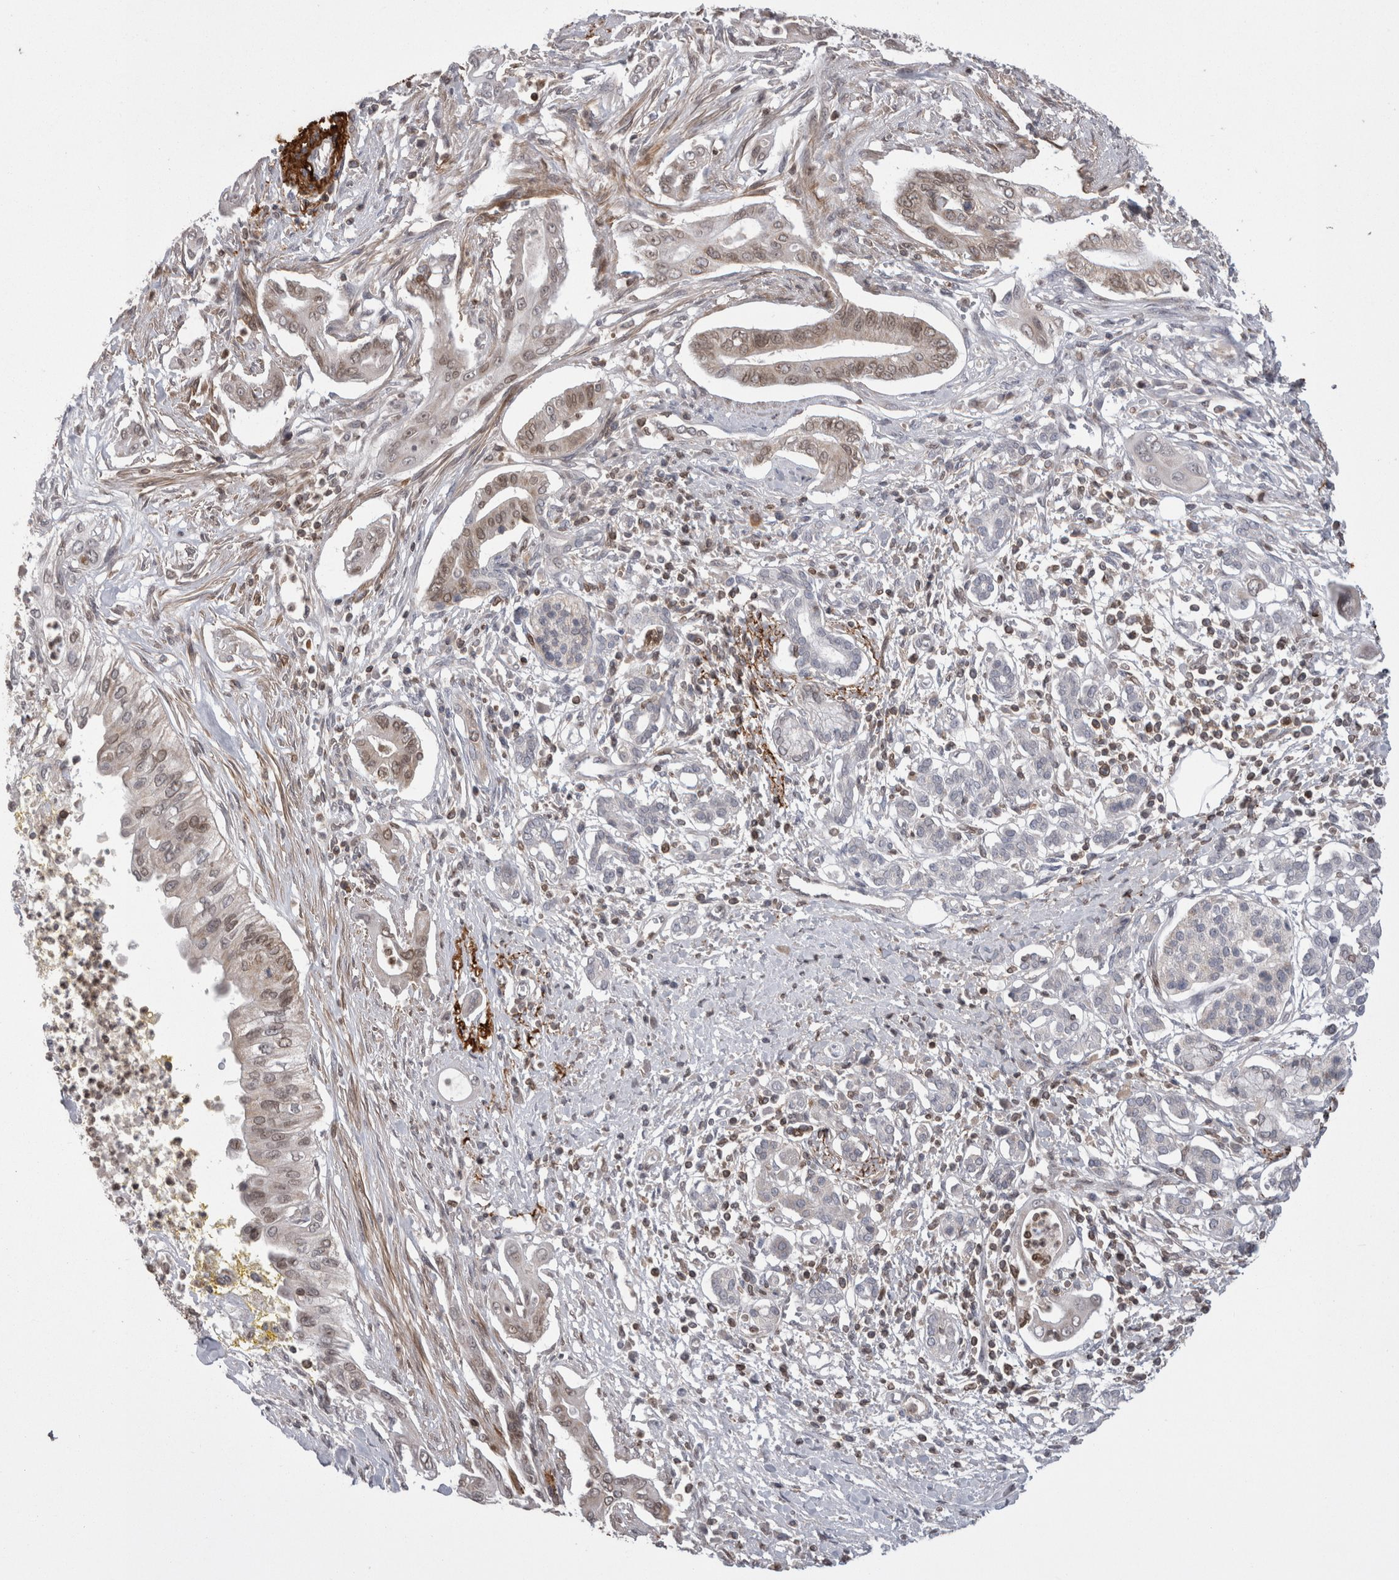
{"staining": {"intensity": "weak", "quantity": "<25%", "location": "nuclear"}, "tissue": "pancreatic cancer", "cell_type": "Tumor cells", "image_type": "cancer", "snomed": [{"axis": "morphology", "description": "Adenocarcinoma, NOS"}, {"axis": "topography", "description": "Pancreas"}], "caption": "DAB immunohistochemical staining of pancreatic adenocarcinoma reveals no significant staining in tumor cells.", "gene": "DARS2", "patient": {"sex": "male", "age": 58}}